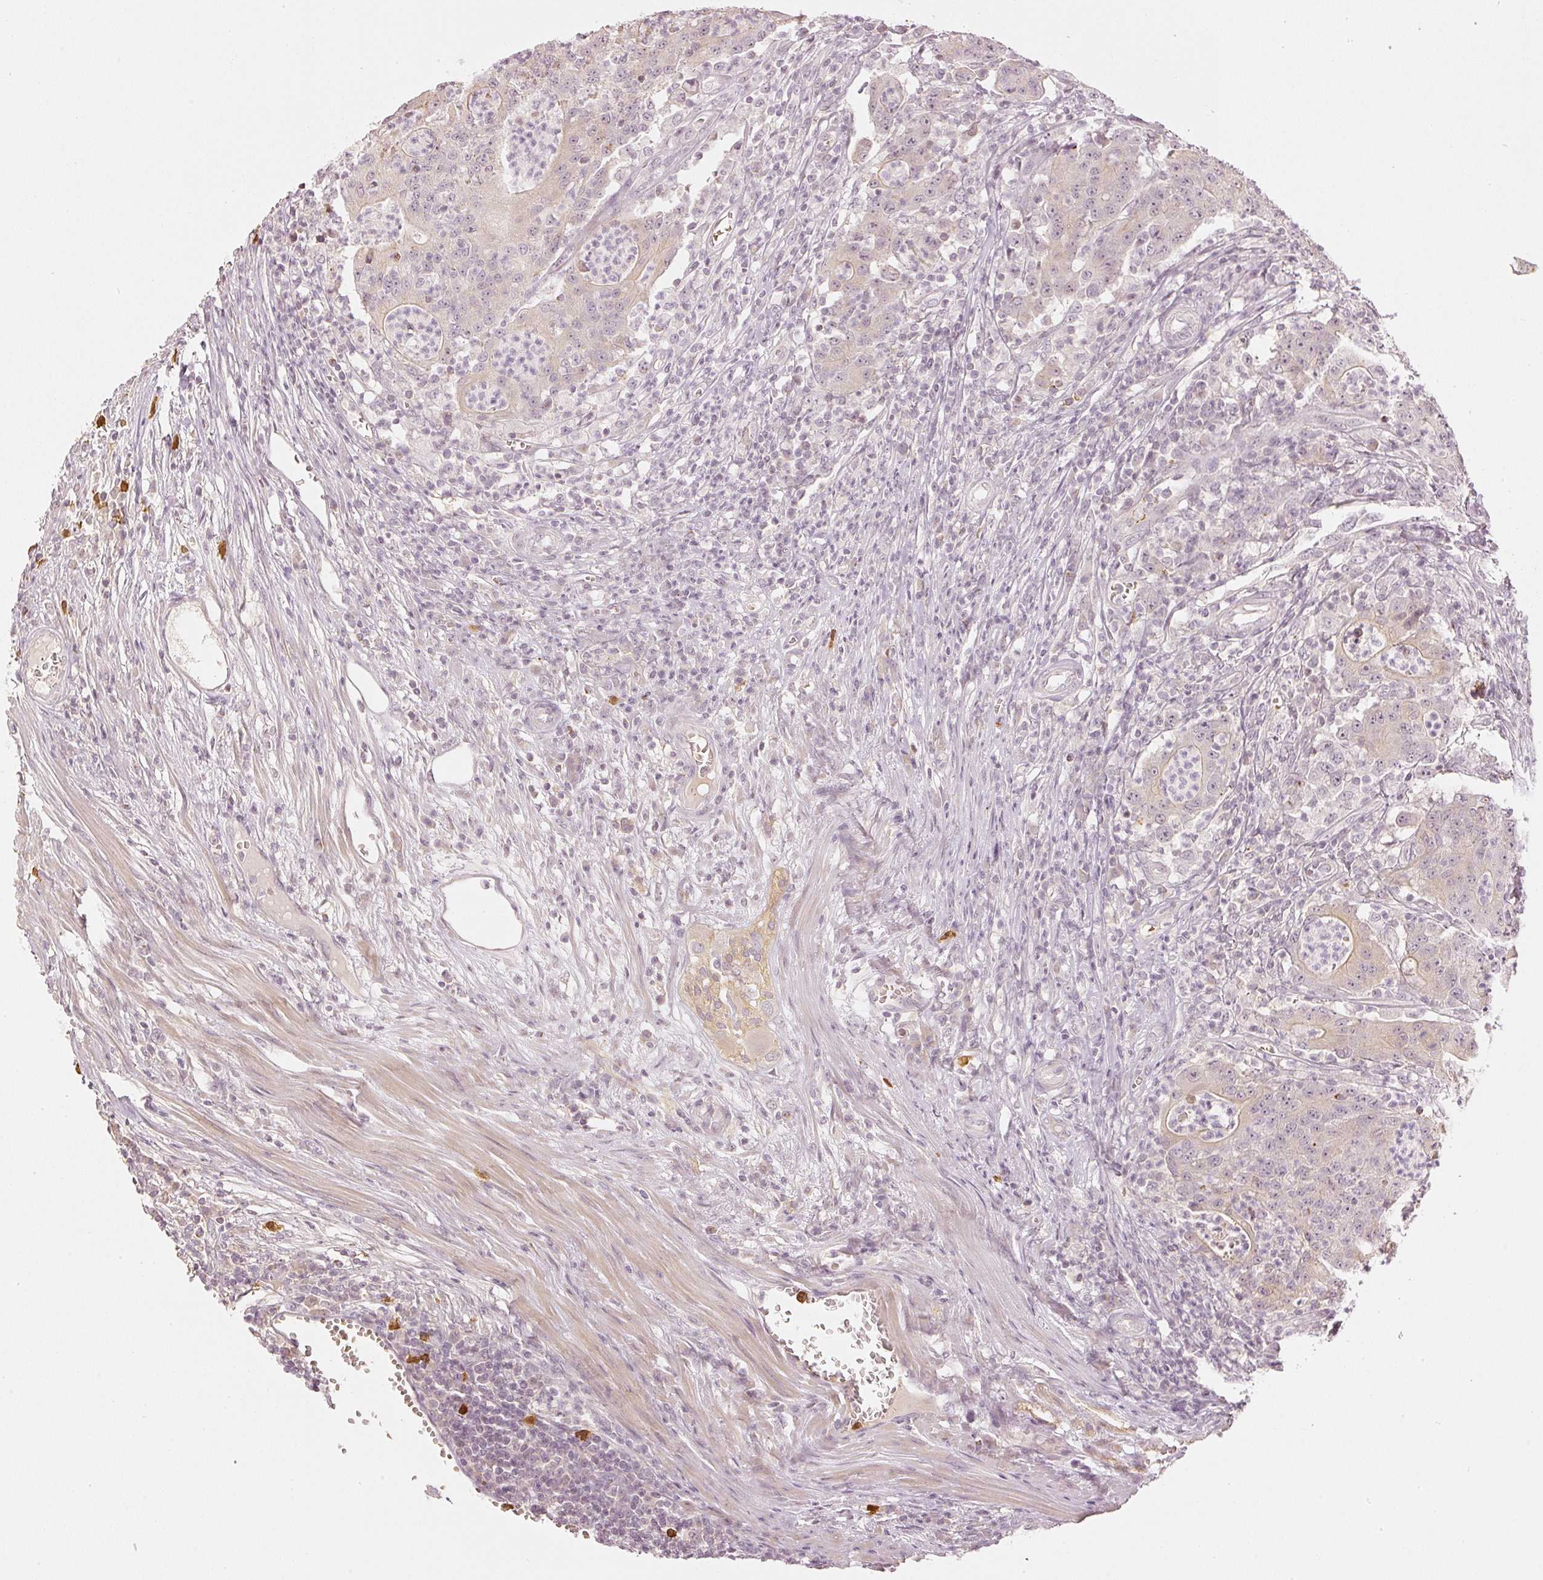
{"staining": {"intensity": "weak", "quantity": "25%-75%", "location": "cytoplasmic/membranous"}, "tissue": "colorectal cancer", "cell_type": "Tumor cells", "image_type": "cancer", "snomed": [{"axis": "morphology", "description": "Adenocarcinoma, NOS"}, {"axis": "topography", "description": "Colon"}], "caption": "Human colorectal cancer stained with a protein marker demonstrates weak staining in tumor cells.", "gene": "GZMA", "patient": {"sex": "male", "age": 83}}